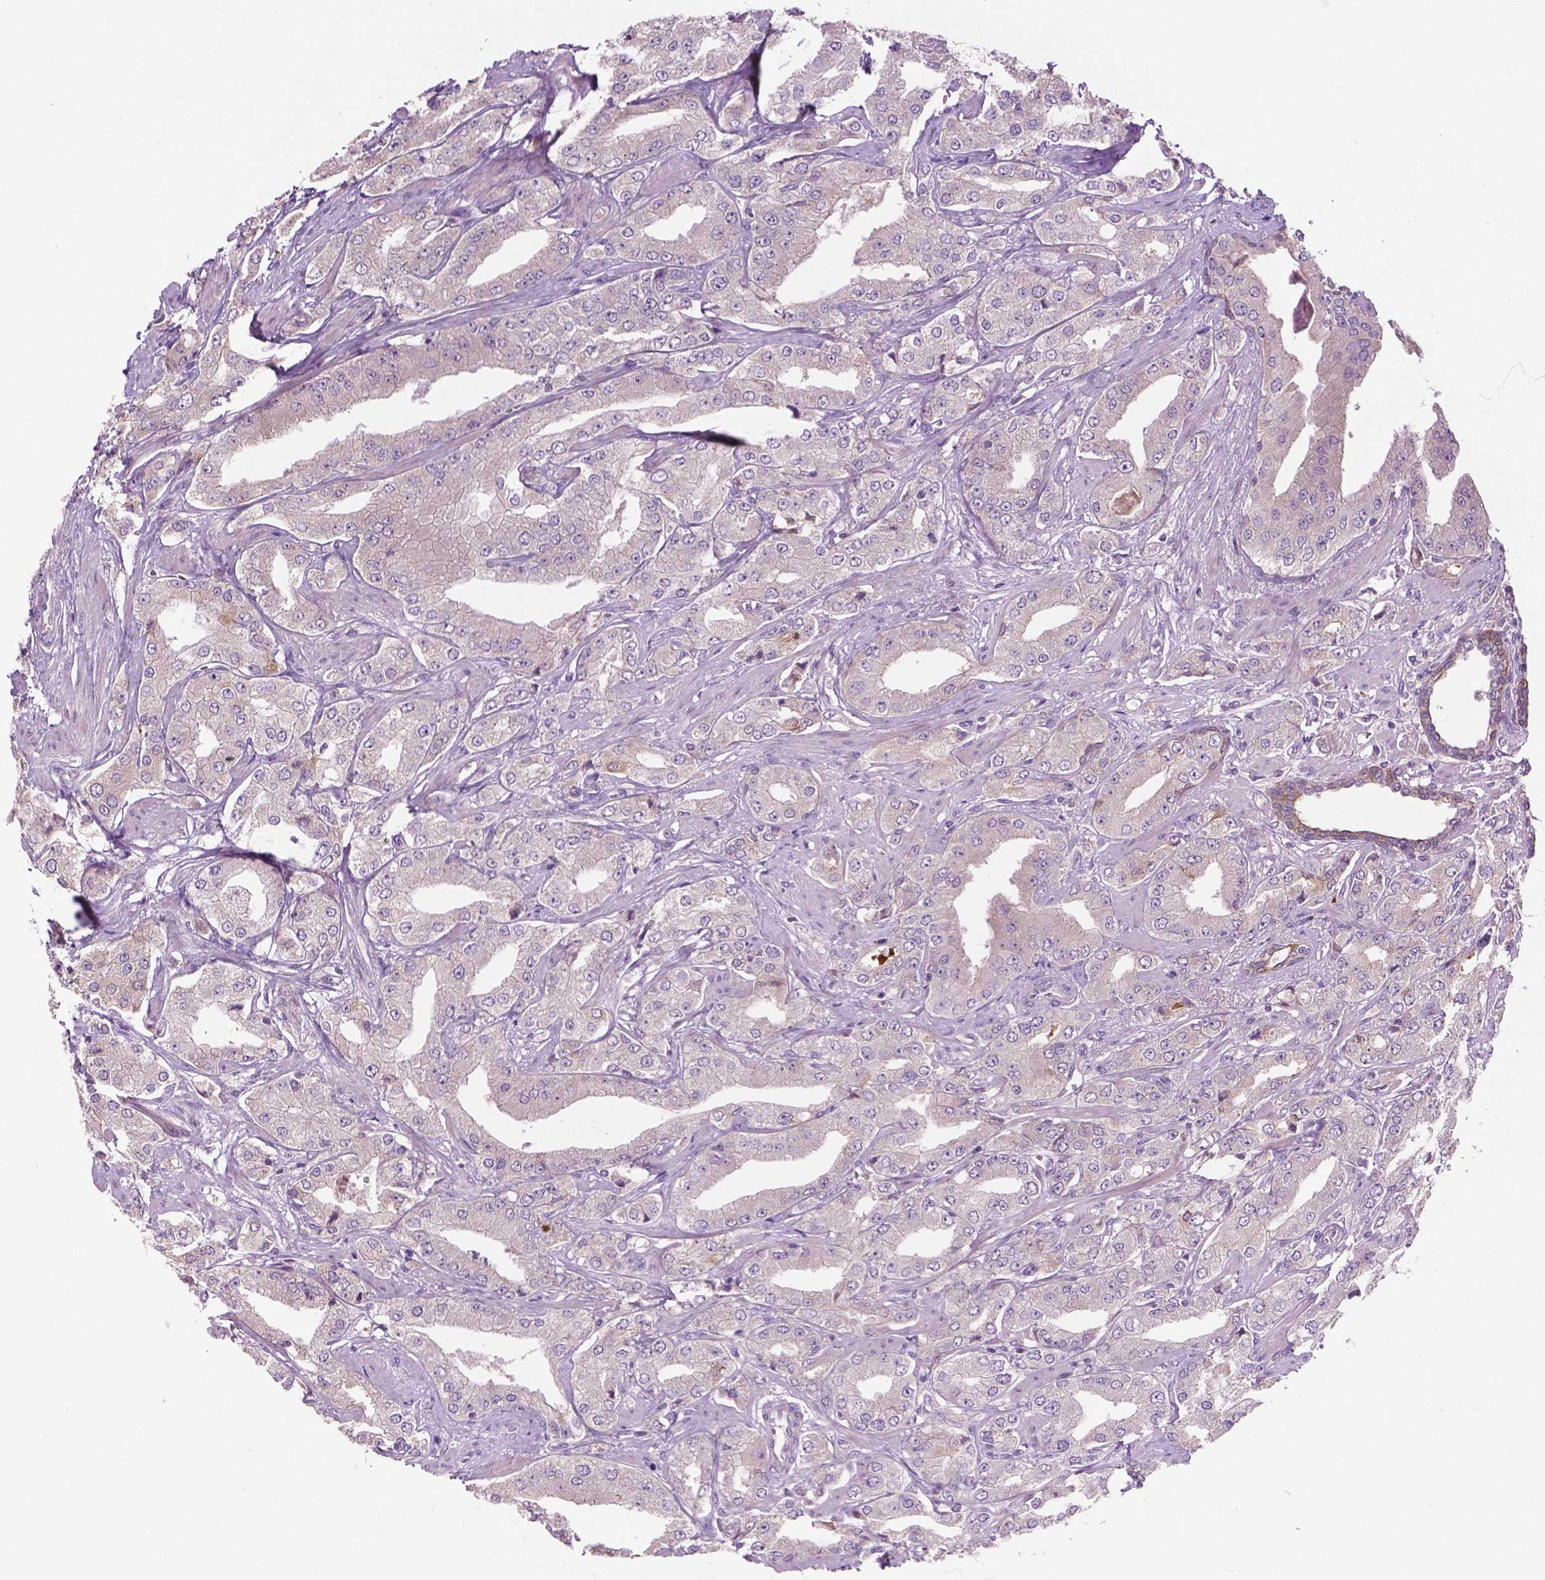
{"staining": {"intensity": "negative", "quantity": "none", "location": "none"}, "tissue": "prostate cancer", "cell_type": "Tumor cells", "image_type": "cancer", "snomed": [{"axis": "morphology", "description": "Adenocarcinoma, Low grade"}, {"axis": "topography", "description": "Prostate"}], "caption": "Prostate cancer stained for a protein using immunohistochemistry (IHC) exhibits no staining tumor cells.", "gene": "MZT1", "patient": {"sex": "male", "age": 60}}